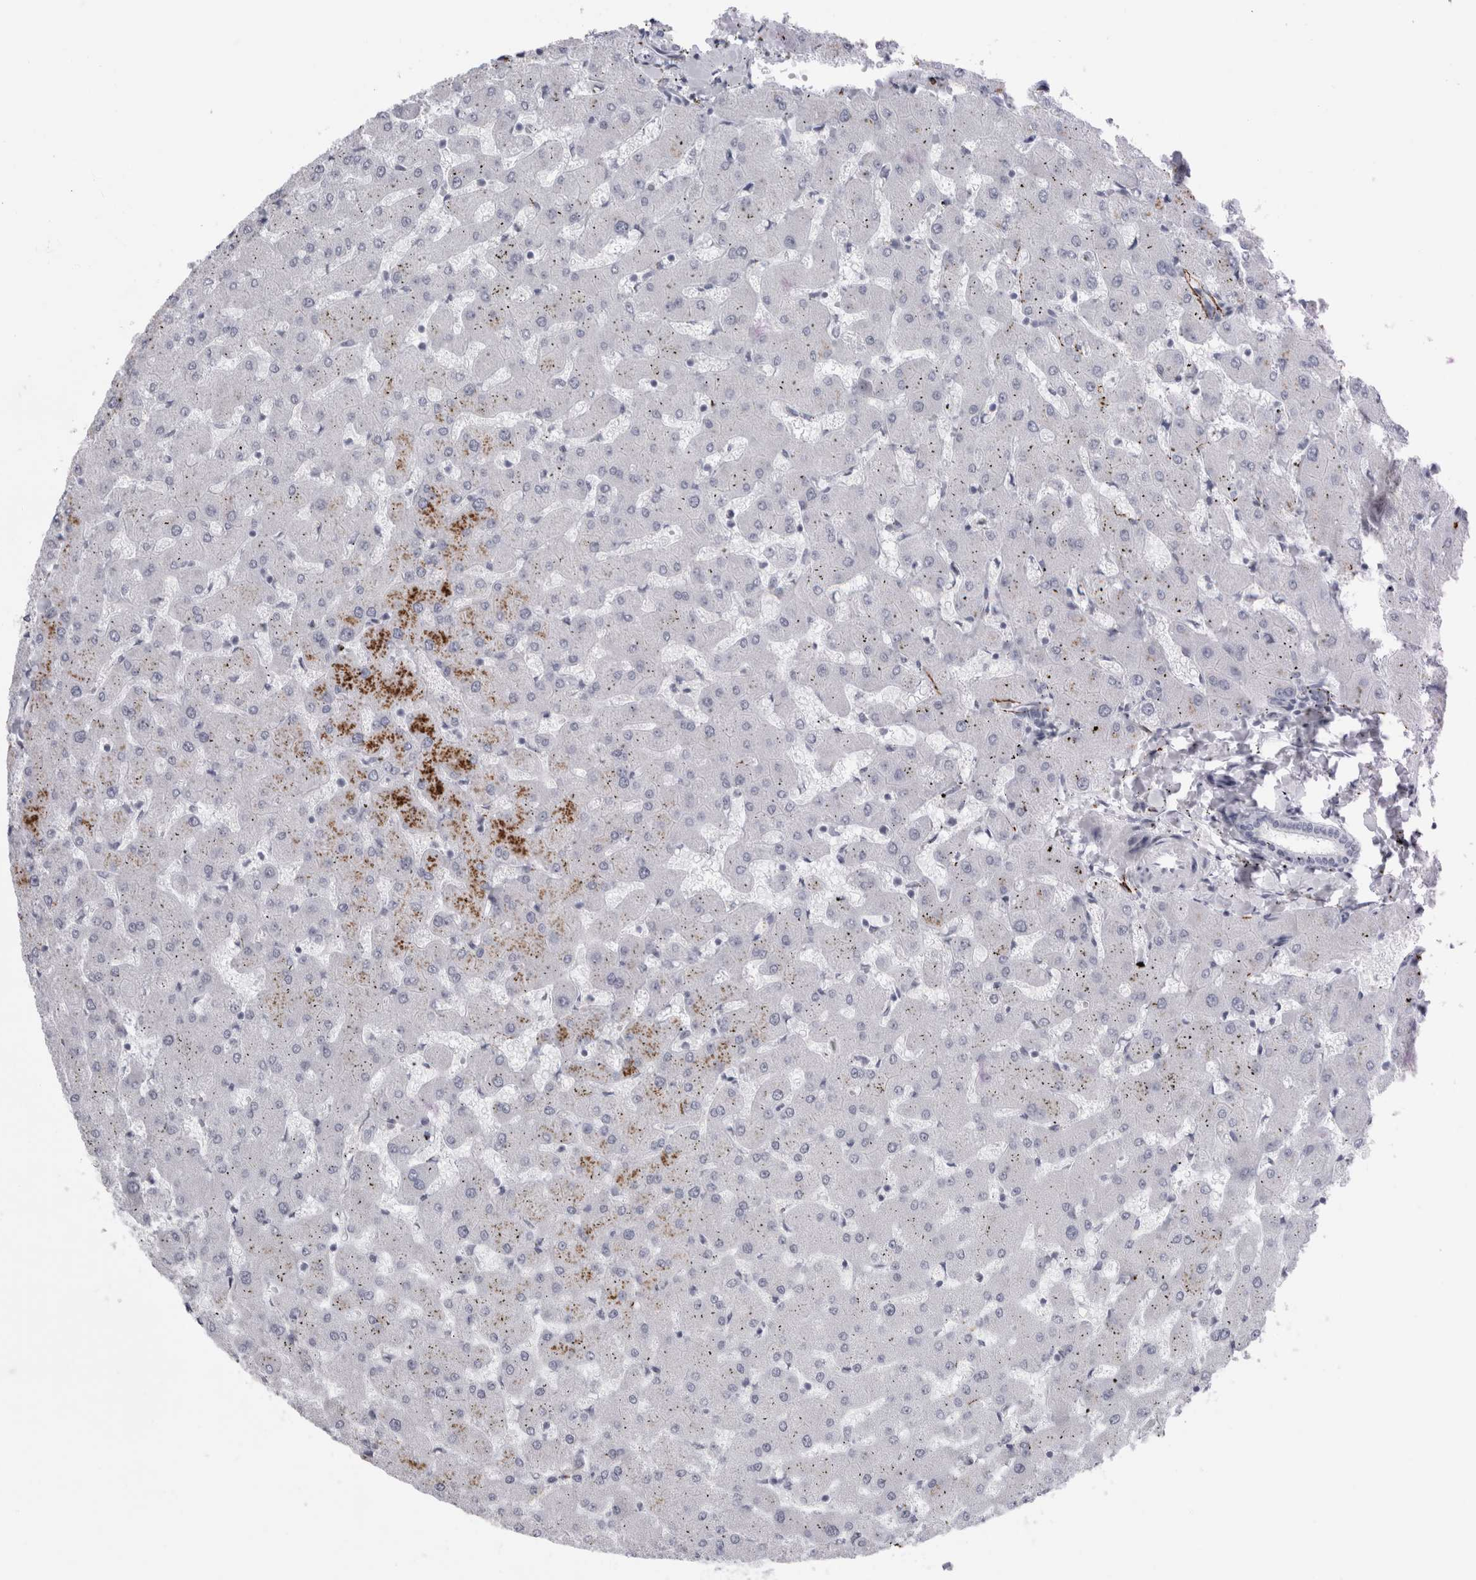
{"staining": {"intensity": "negative", "quantity": "none", "location": "none"}, "tissue": "liver", "cell_type": "Cholangiocytes", "image_type": "normal", "snomed": [{"axis": "morphology", "description": "Normal tissue, NOS"}, {"axis": "topography", "description": "Liver"}], "caption": "Immunohistochemical staining of benign liver demonstrates no significant positivity in cholangiocytes.", "gene": "CPE", "patient": {"sex": "female", "age": 63}}